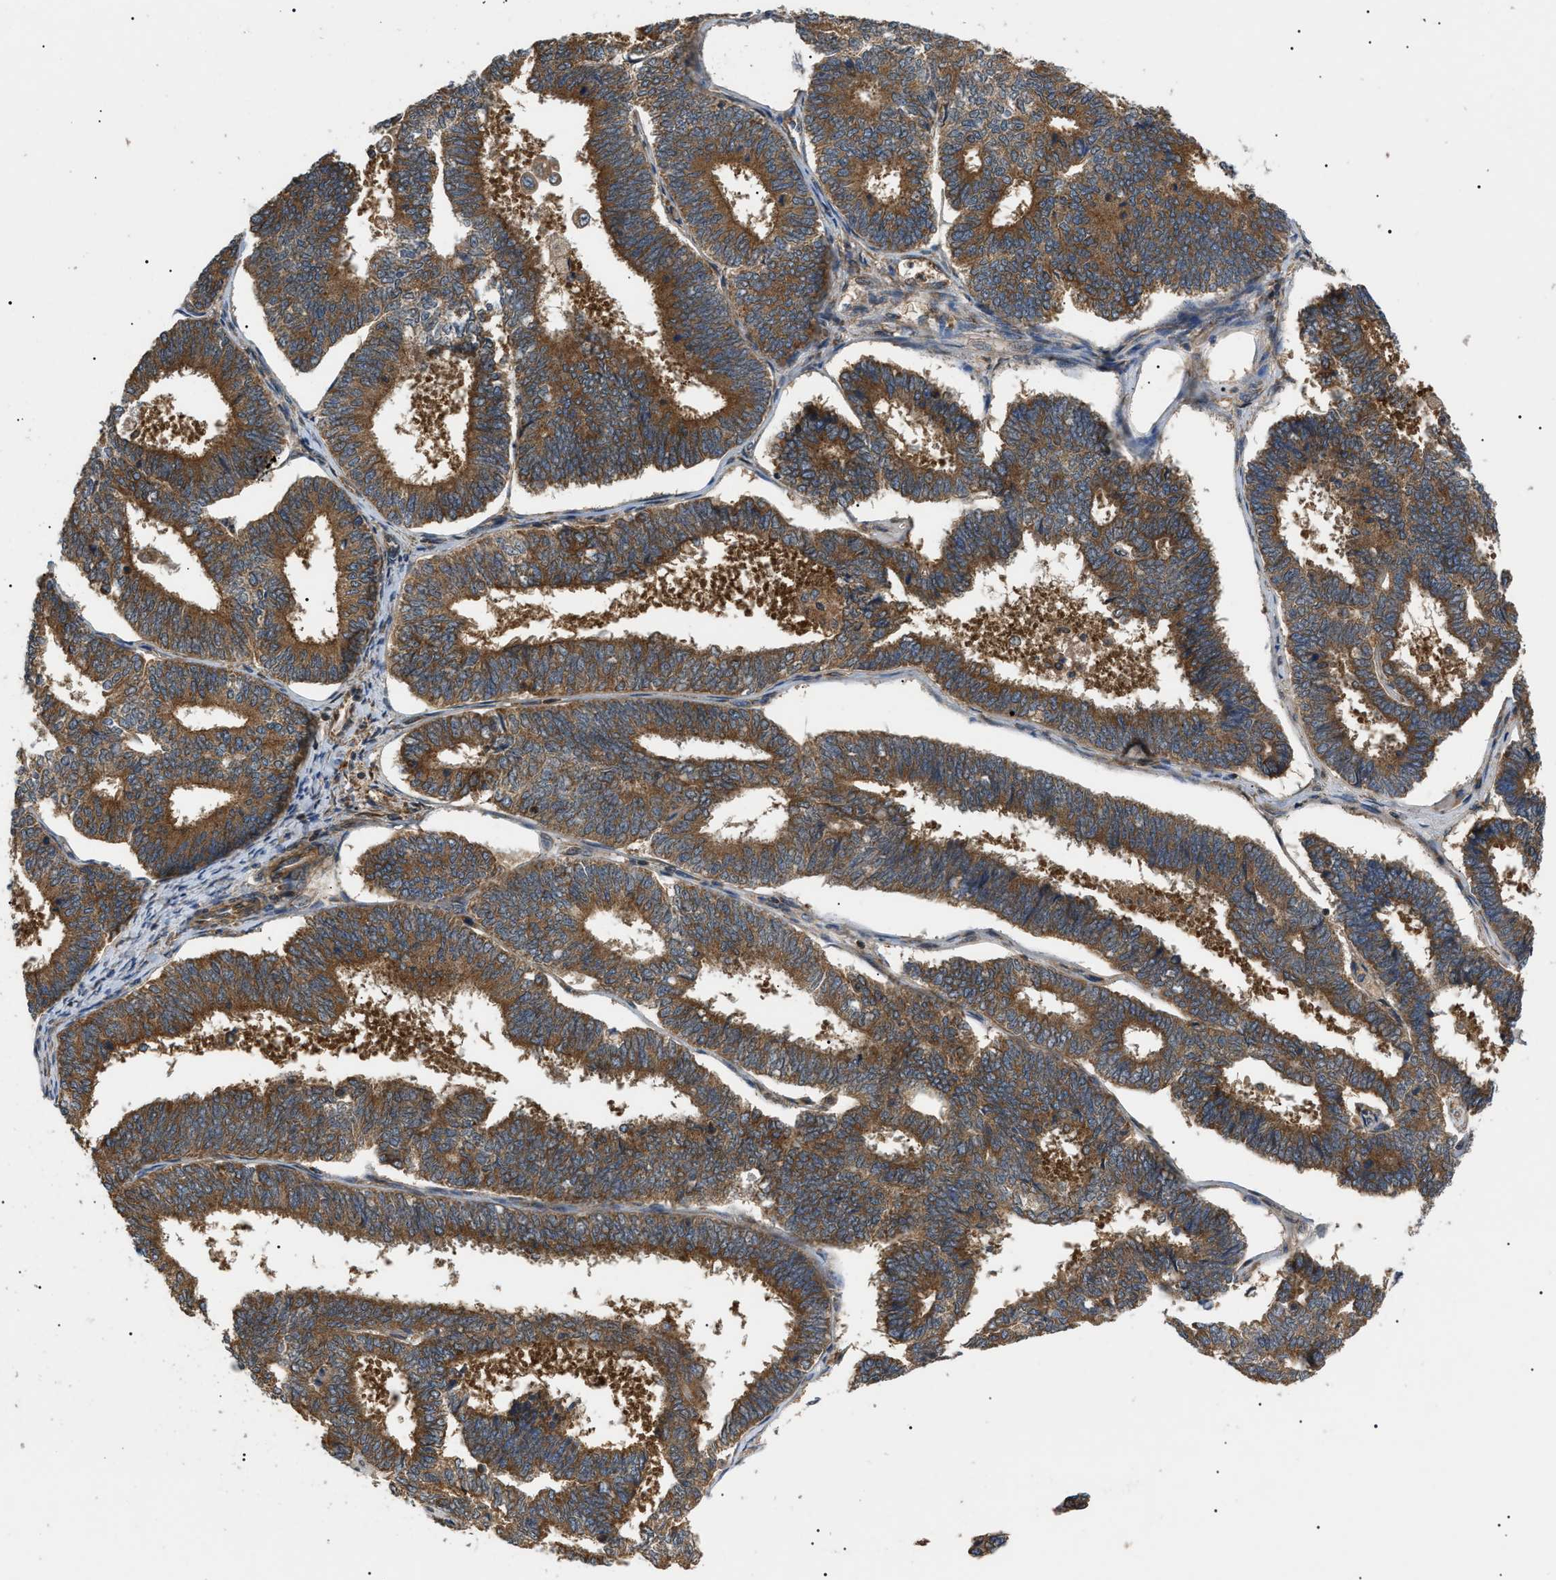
{"staining": {"intensity": "strong", "quantity": ">75%", "location": "cytoplasmic/membranous"}, "tissue": "endometrial cancer", "cell_type": "Tumor cells", "image_type": "cancer", "snomed": [{"axis": "morphology", "description": "Adenocarcinoma, NOS"}, {"axis": "topography", "description": "Endometrium"}], "caption": "High-power microscopy captured an IHC image of endometrial cancer, revealing strong cytoplasmic/membranous staining in about >75% of tumor cells.", "gene": "PPM1B", "patient": {"sex": "female", "age": 70}}